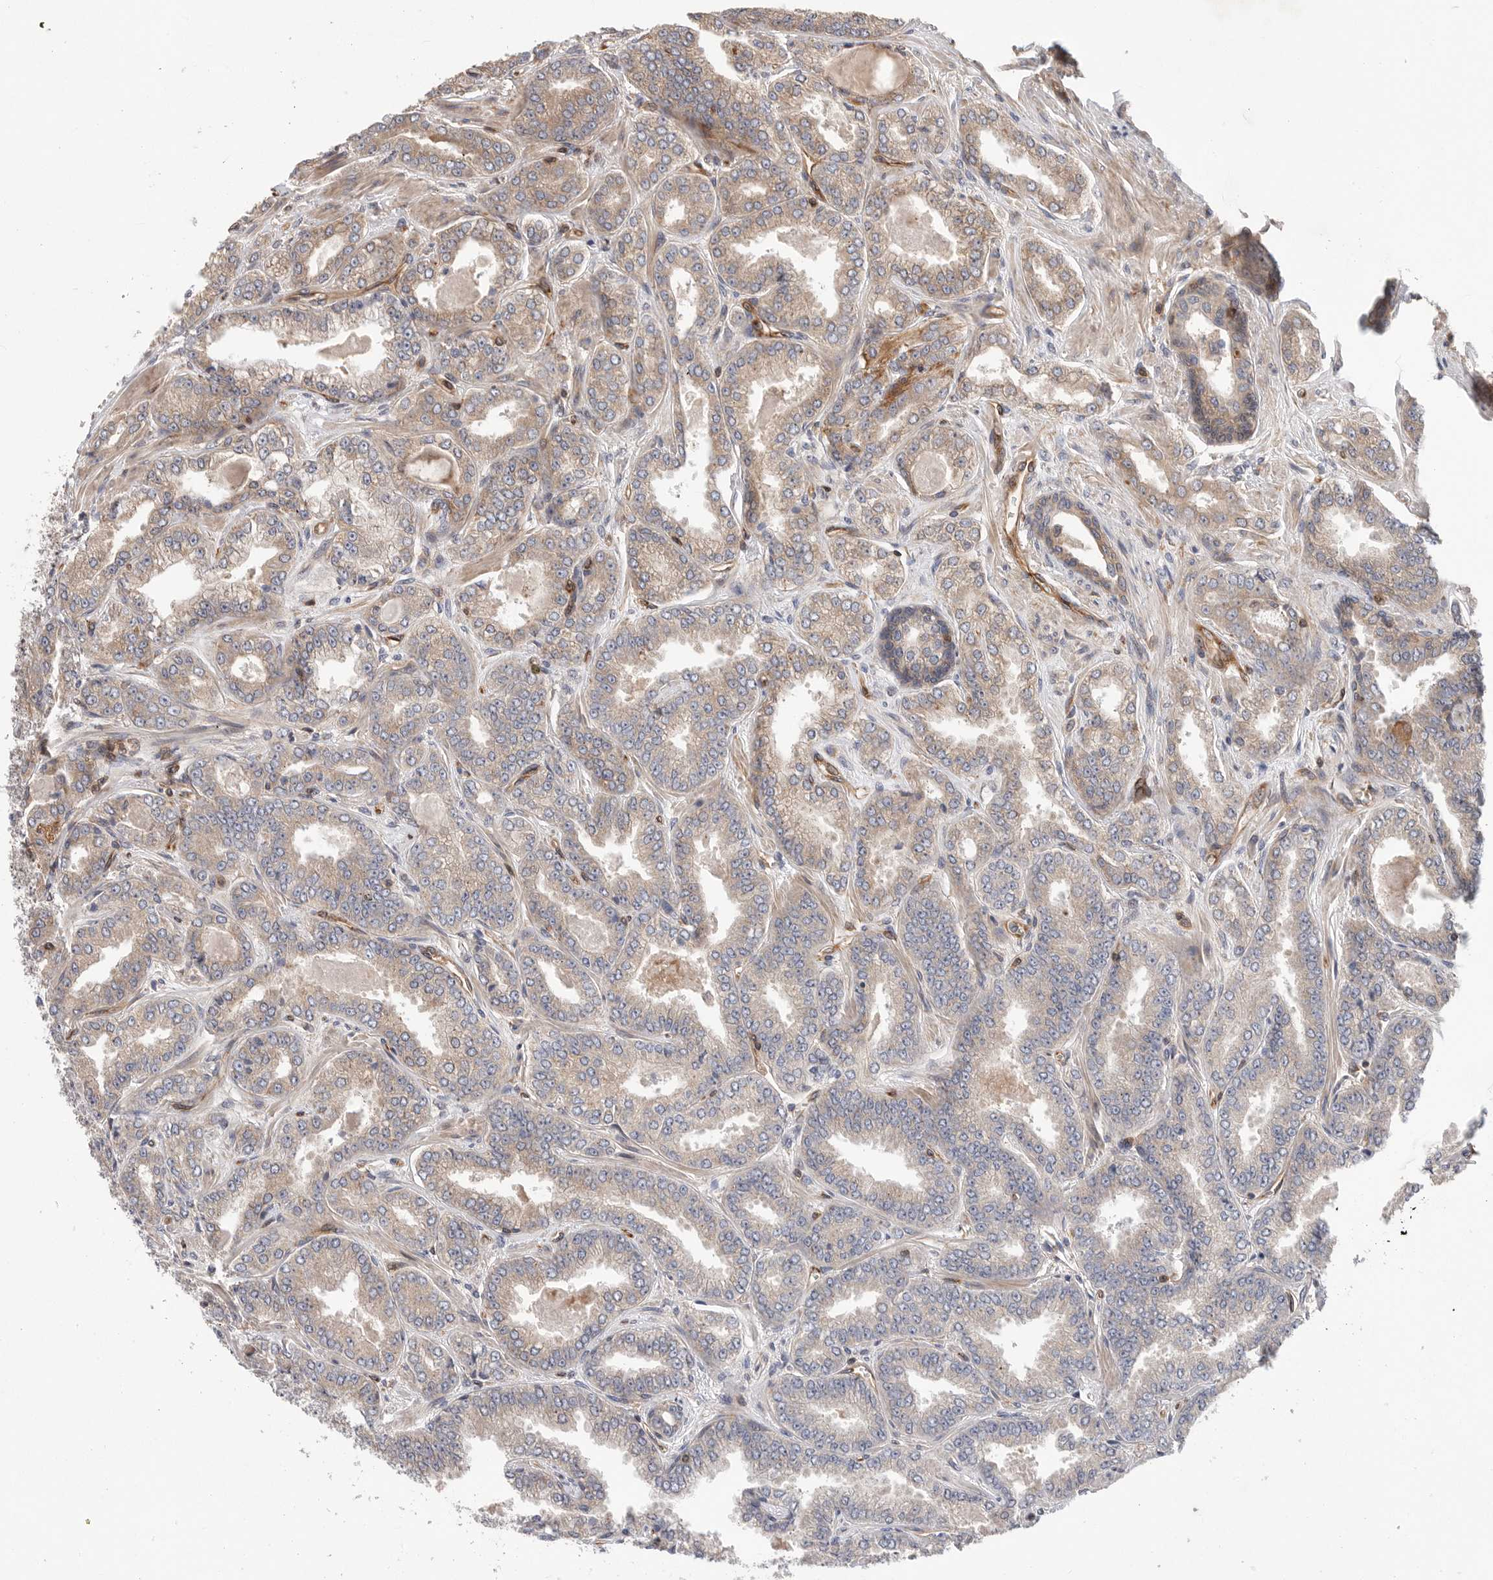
{"staining": {"intensity": "weak", "quantity": "<25%", "location": "cytoplasmic/membranous"}, "tissue": "prostate cancer", "cell_type": "Tumor cells", "image_type": "cancer", "snomed": [{"axis": "morphology", "description": "Adenocarcinoma, High grade"}, {"axis": "topography", "description": "Prostate"}], "caption": "Micrograph shows no protein staining in tumor cells of prostate adenocarcinoma (high-grade) tissue.", "gene": "PRKCH", "patient": {"sex": "male", "age": 71}}